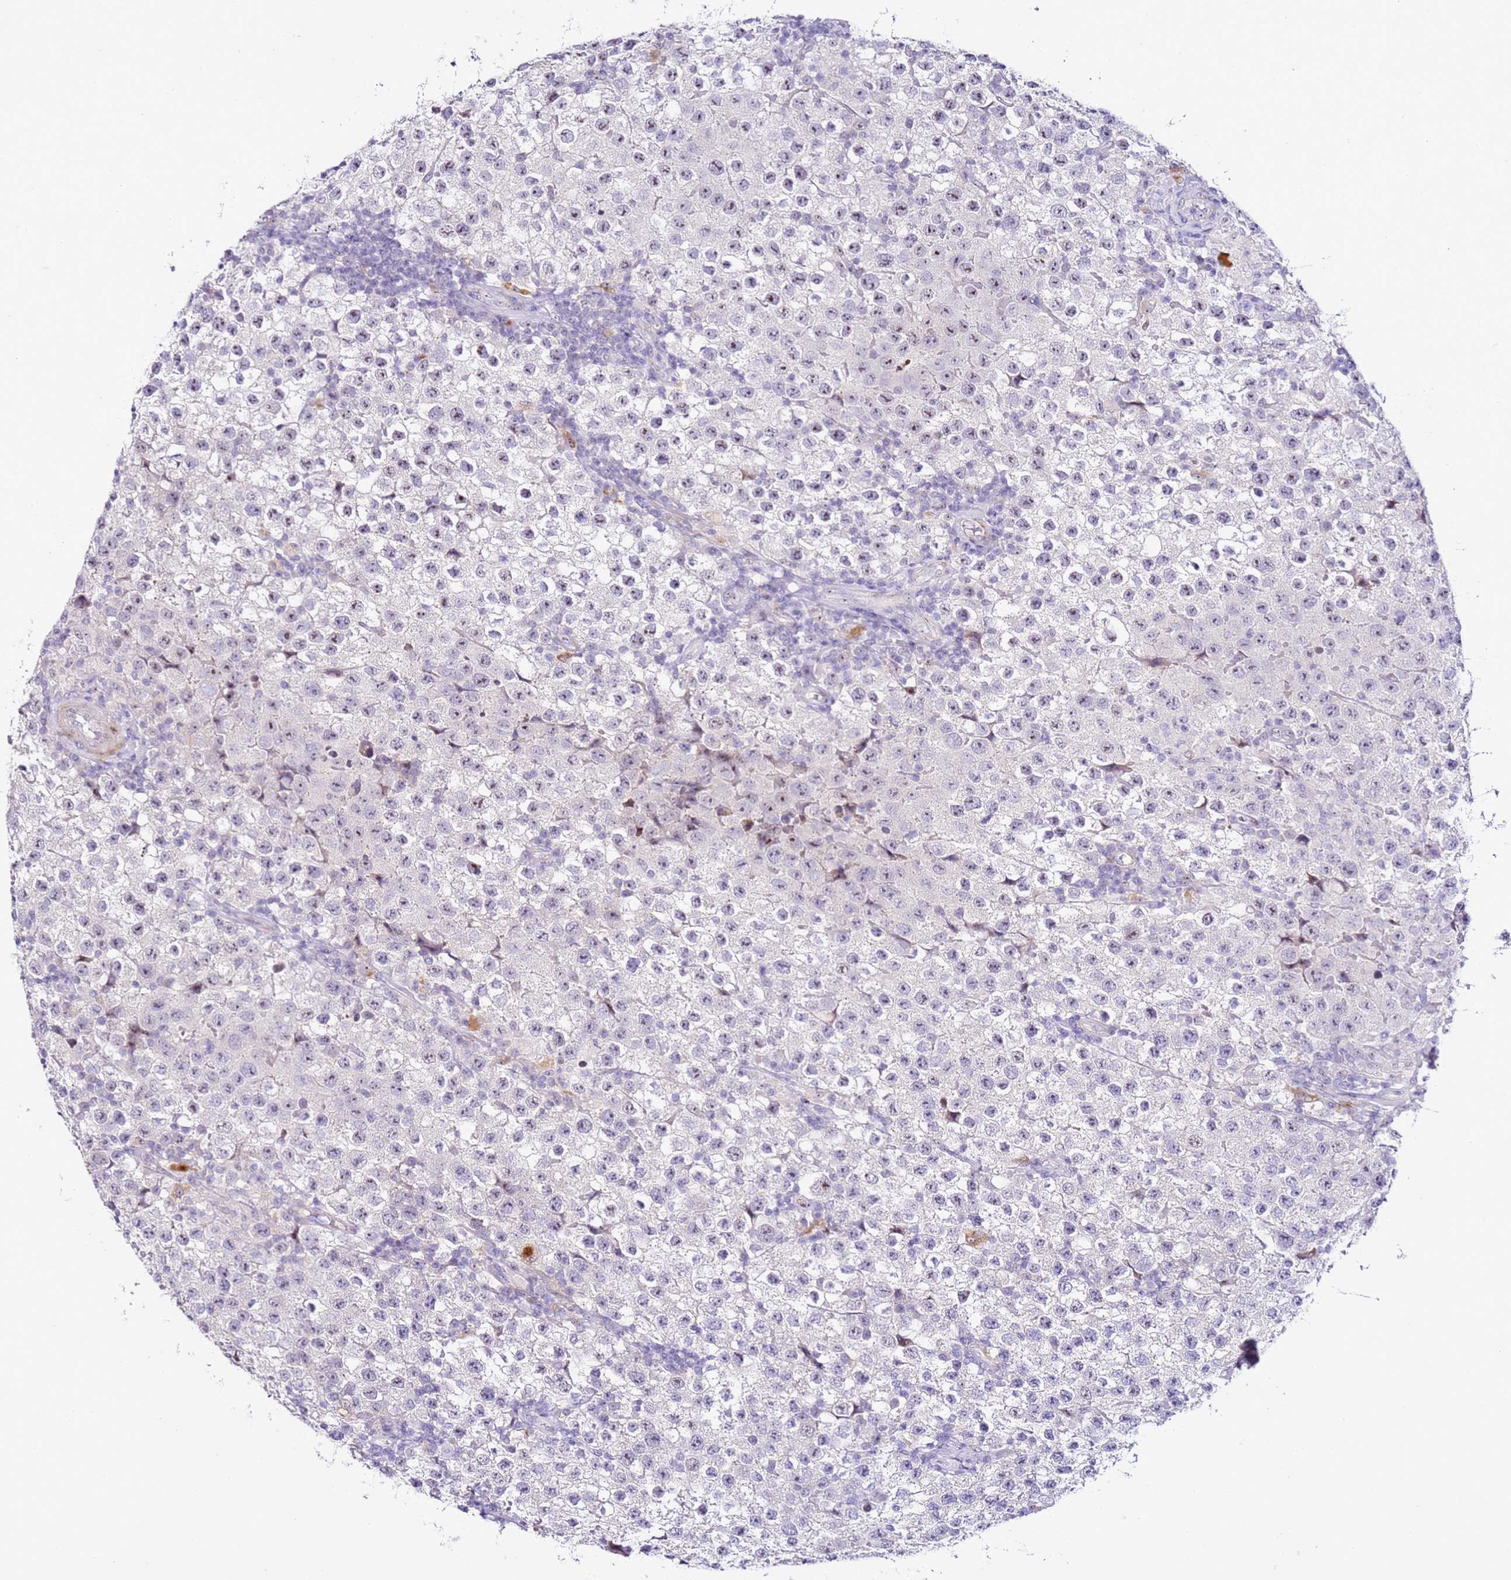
{"staining": {"intensity": "moderate", "quantity": "<25%", "location": "nuclear"}, "tissue": "testis cancer", "cell_type": "Tumor cells", "image_type": "cancer", "snomed": [{"axis": "morphology", "description": "Seminoma, NOS"}, {"axis": "morphology", "description": "Carcinoma, Embryonal, NOS"}, {"axis": "topography", "description": "Testis"}], "caption": "Seminoma (testis) was stained to show a protein in brown. There is low levels of moderate nuclear expression in about <25% of tumor cells.", "gene": "HGD", "patient": {"sex": "male", "age": 41}}